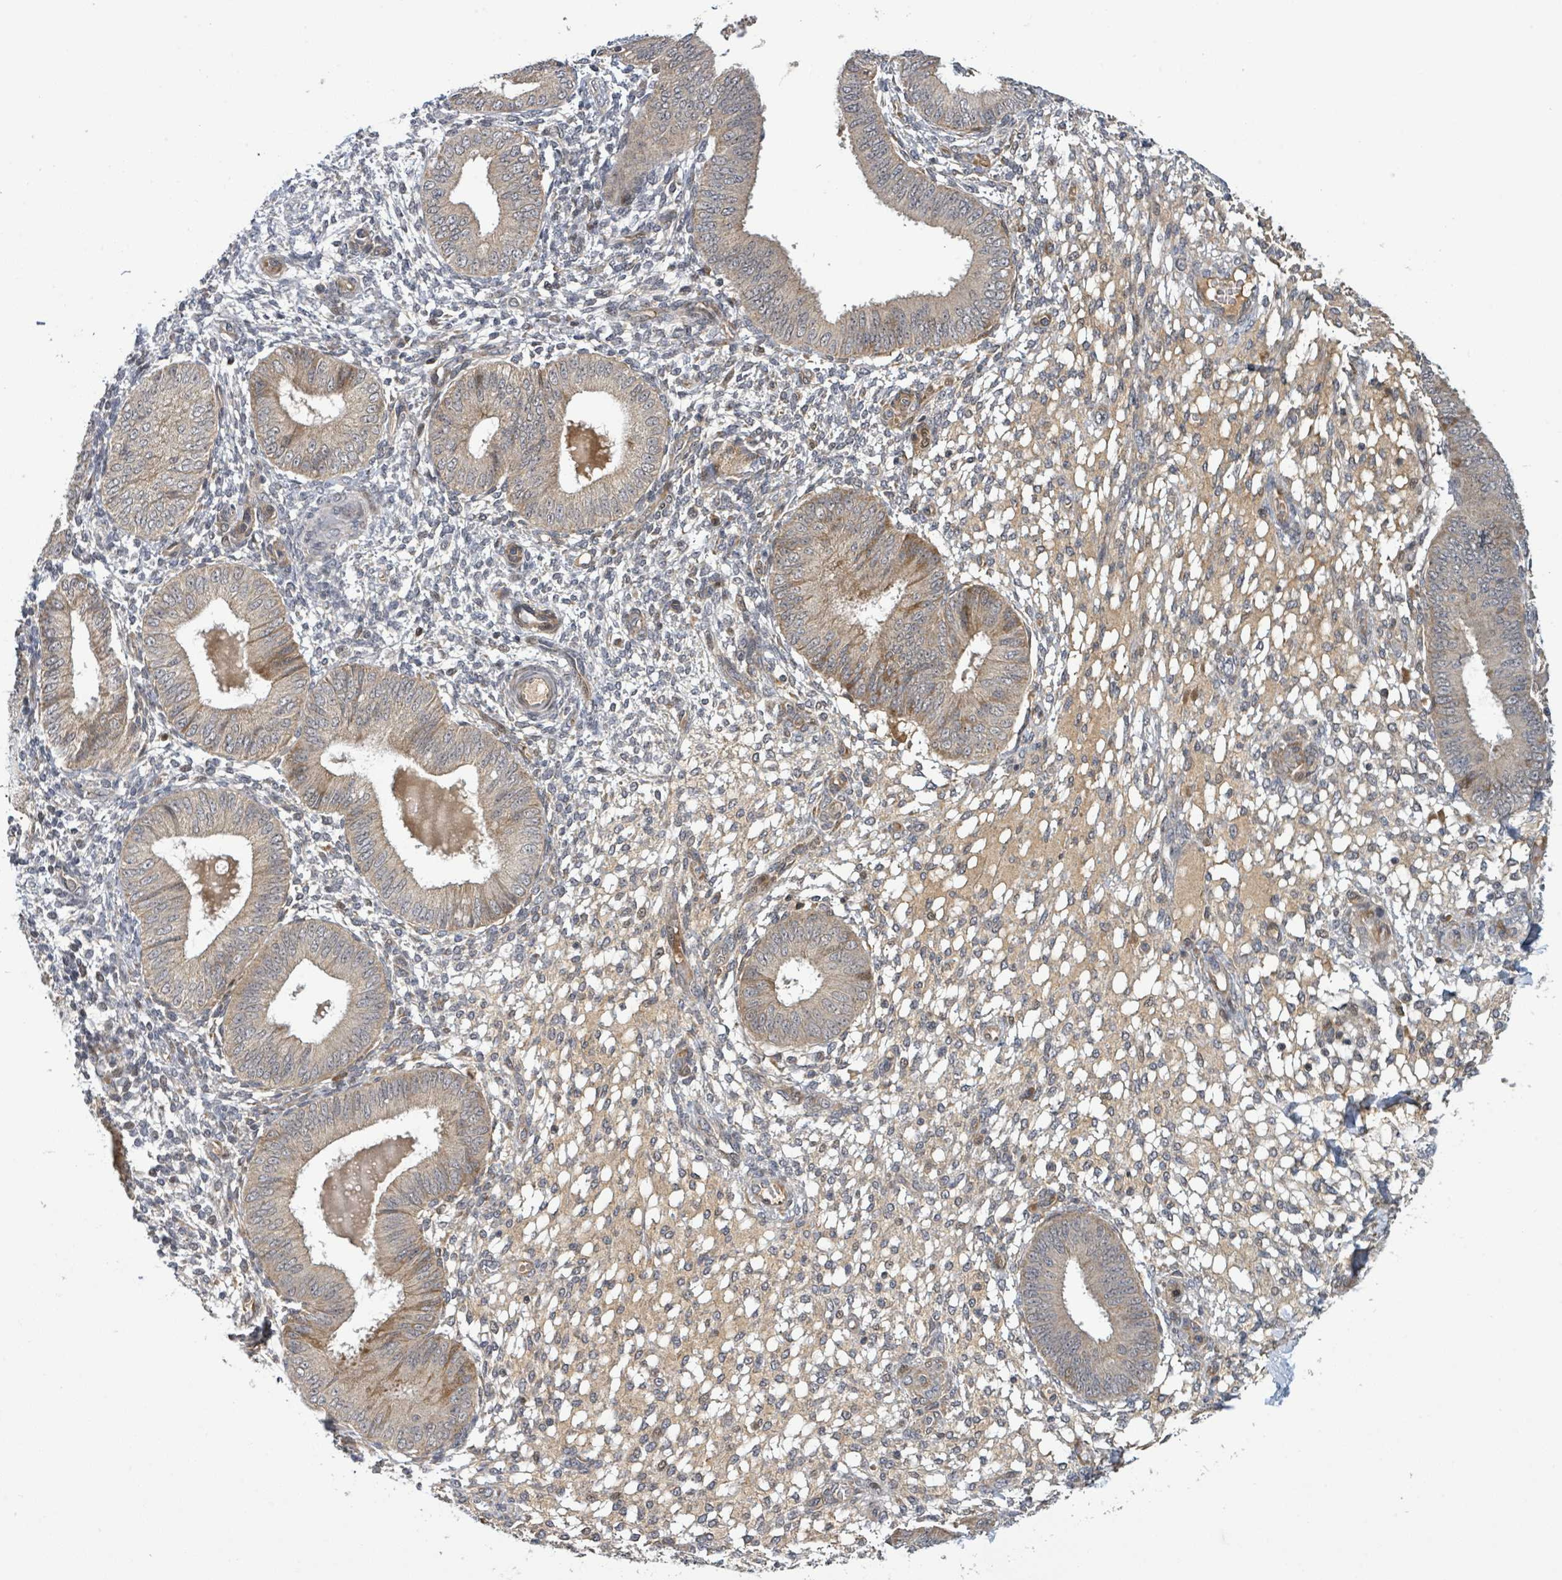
{"staining": {"intensity": "weak", "quantity": "<25%", "location": "cytoplasmic/membranous"}, "tissue": "endometrium", "cell_type": "Cells in endometrial stroma", "image_type": "normal", "snomed": [{"axis": "morphology", "description": "Normal tissue, NOS"}, {"axis": "topography", "description": "Endometrium"}], "caption": "An immunohistochemistry image of unremarkable endometrium is shown. There is no staining in cells in endometrial stroma of endometrium.", "gene": "ITGA11", "patient": {"sex": "female", "age": 49}}